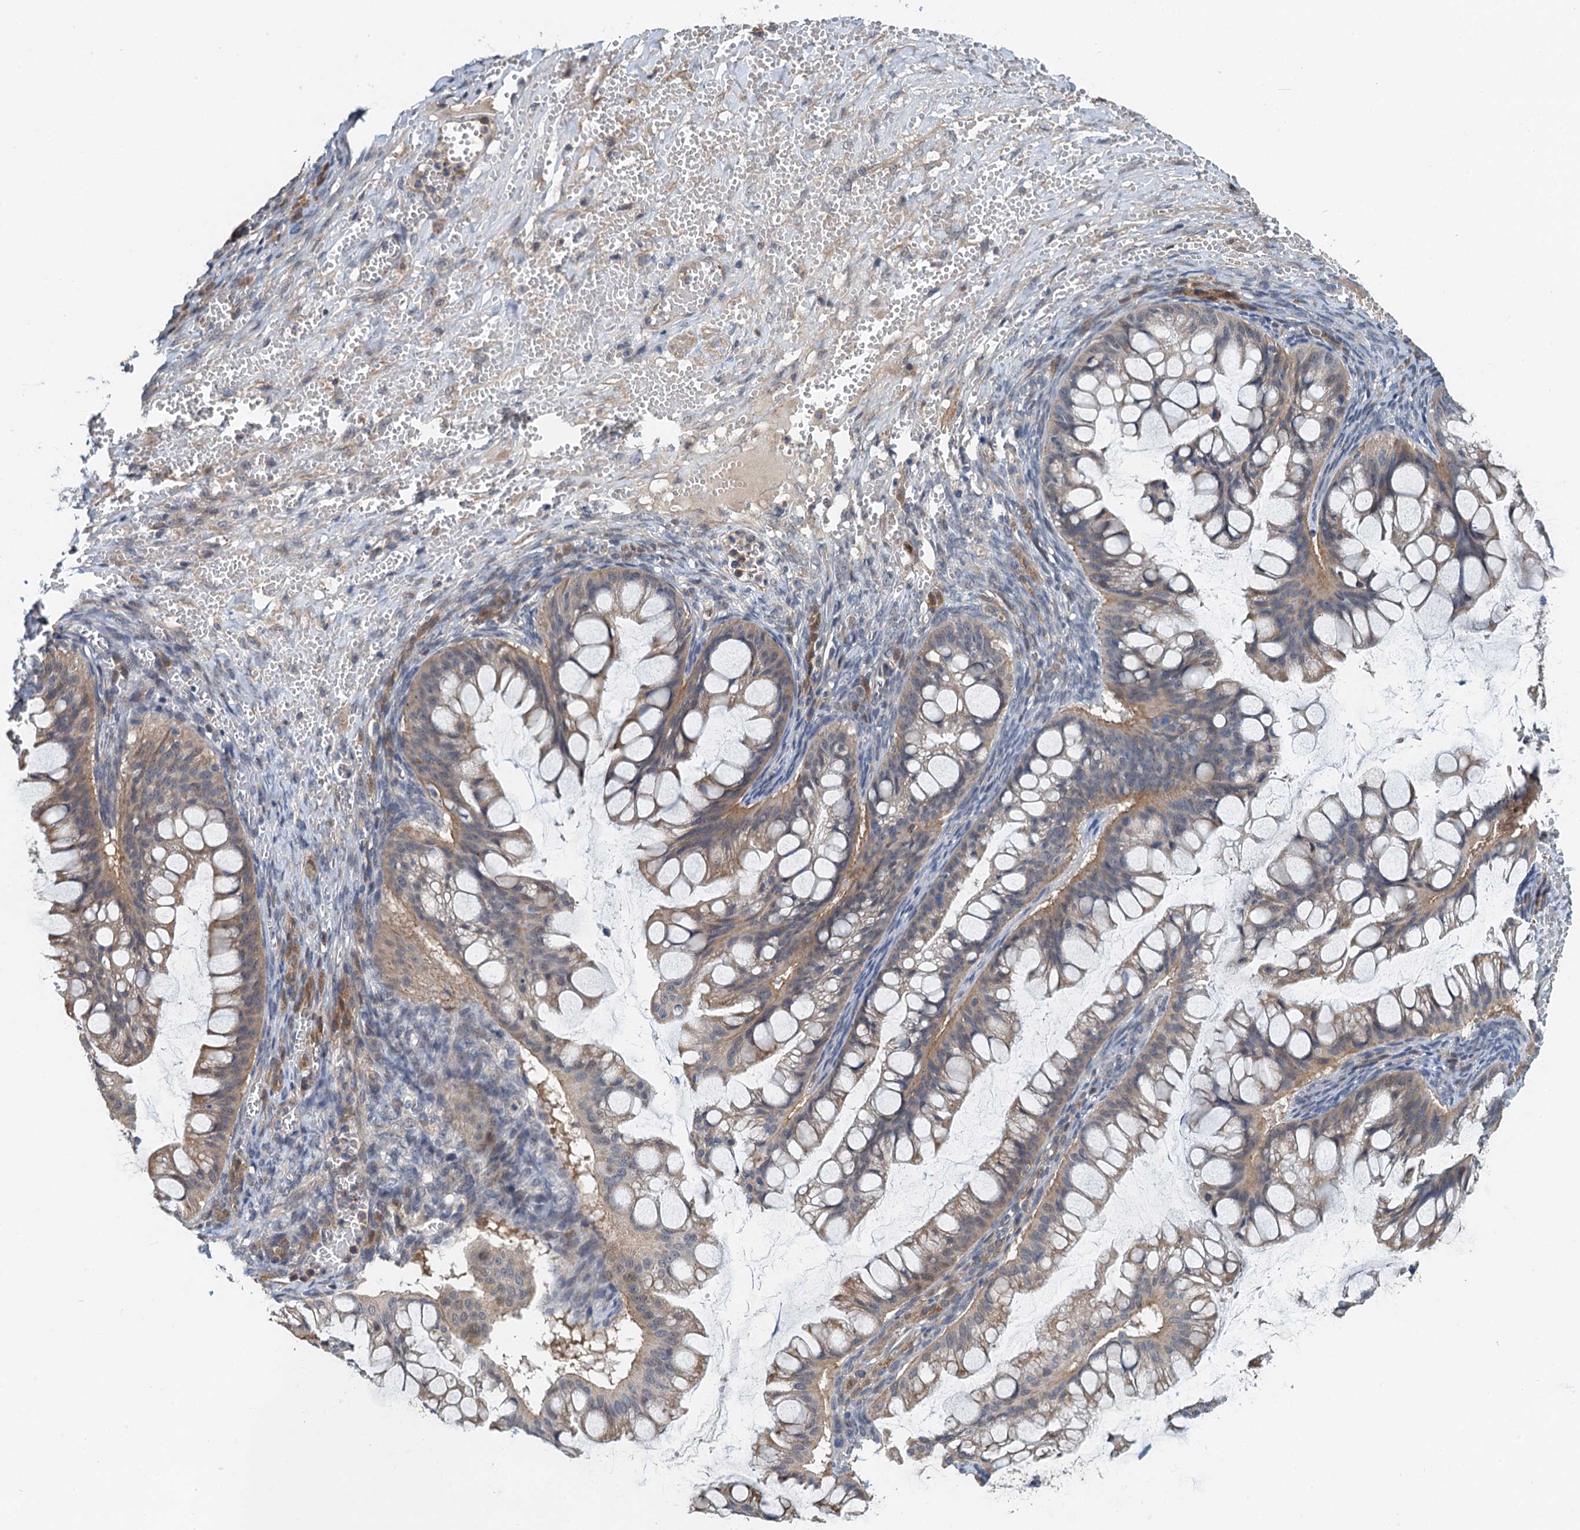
{"staining": {"intensity": "weak", "quantity": ">75%", "location": "cytoplasmic/membranous"}, "tissue": "ovarian cancer", "cell_type": "Tumor cells", "image_type": "cancer", "snomed": [{"axis": "morphology", "description": "Cystadenocarcinoma, mucinous, NOS"}, {"axis": "topography", "description": "Ovary"}], "caption": "Brown immunohistochemical staining in ovarian cancer shows weak cytoplasmic/membranous expression in approximately >75% of tumor cells. The protein is stained brown, and the nuclei are stained in blue (DAB (3,3'-diaminobenzidine) IHC with brightfield microscopy, high magnification).", "gene": "ZNF606", "patient": {"sex": "female", "age": 73}}